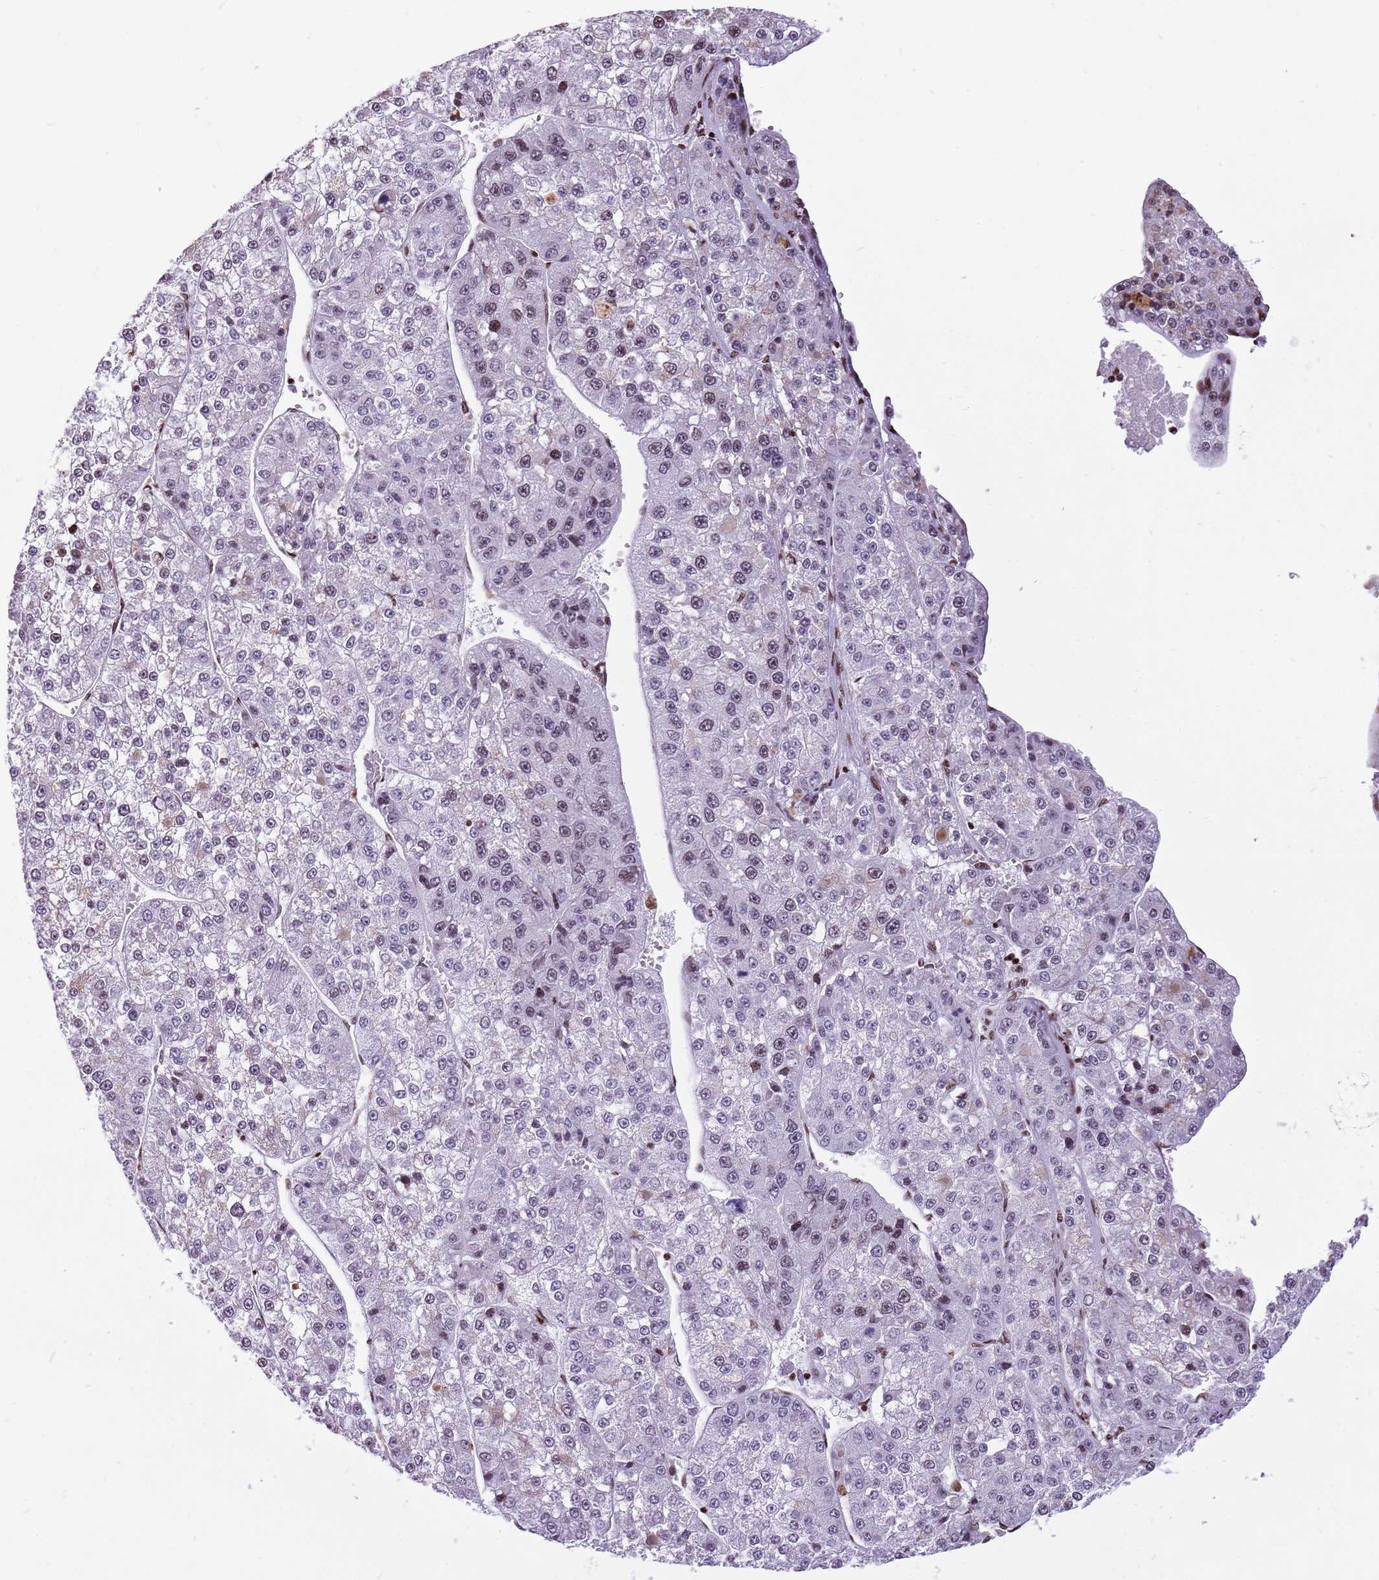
{"staining": {"intensity": "moderate", "quantity": "<25%", "location": "nuclear"}, "tissue": "liver cancer", "cell_type": "Tumor cells", "image_type": "cancer", "snomed": [{"axis": "morphology", "description": "Carcinoma, Hepatocellular, NOS"}, {"axis": "topography", "description": "Liver"}], "caption": "Human hepatocellular carcinoma (liver) stained with a protein marker demonstrates moderate staining in tumor cells.", "gene": "WASHC4", "patient": {"sex": "female", "age": 73}}